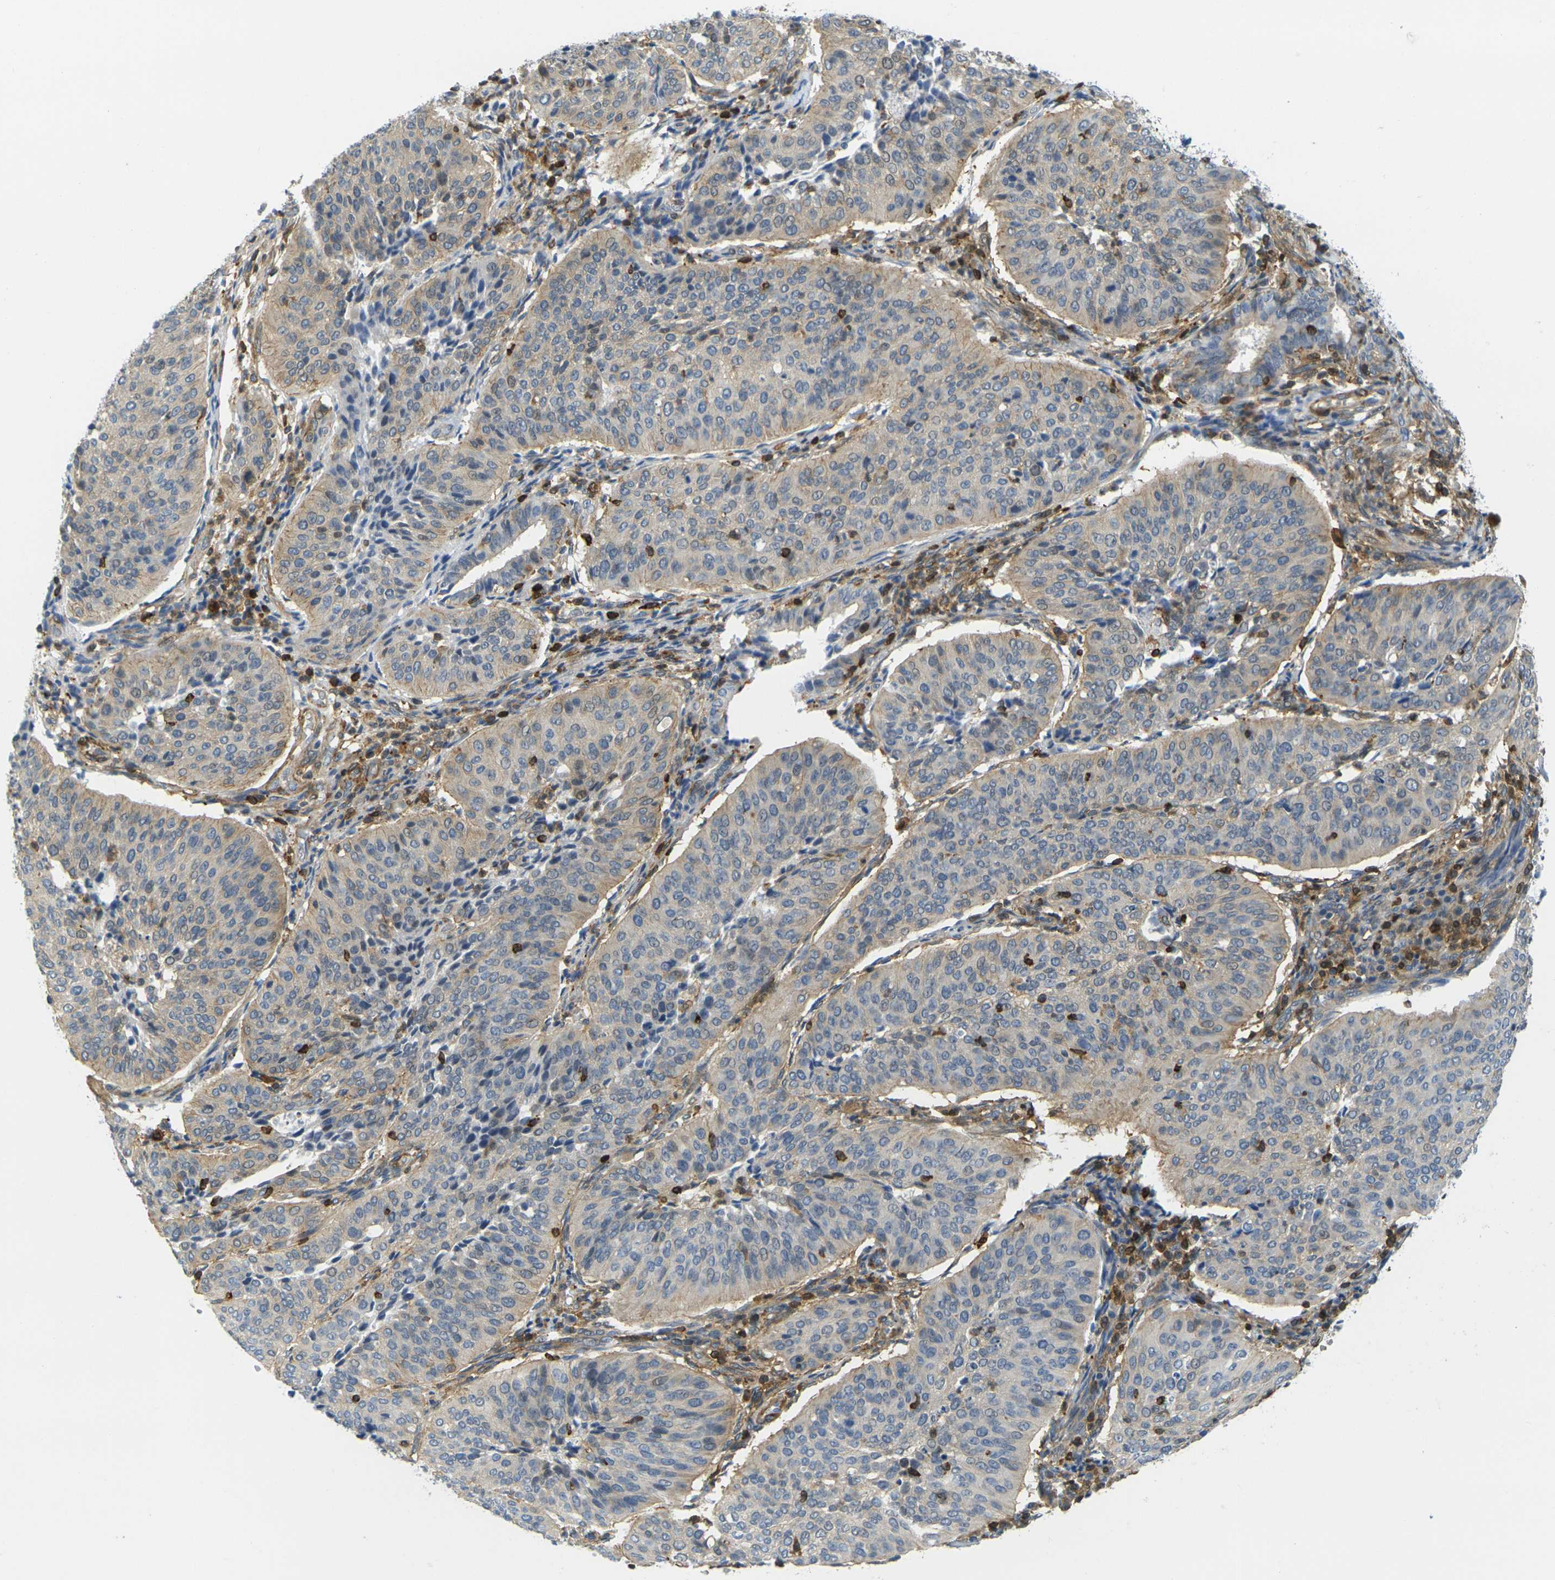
{"staining": {"intensity": "weak", "quantity": ">75%", "location": "cytoplasmic/membranous"}, "tissue": "cervical cancer", "cell_type": "Tumor cells", "image_type": "cancer", "snomed": [{"axis": "morphology", "description": "Normal tissue, NOS"}, {"axis": "morphology", "description": "Squamous cell carcinoma, NOS"}, {"axis": "topography", "description": "Cervix"}], "caption": "Squamous cell carcinoma (cervical) stained for a protein (brown) displays weak cytoplasmic/membranous positive positivity in about >75% of tumor cells.", "gene": "LASP1", "patient": {"sex": "female", "age": 39}}